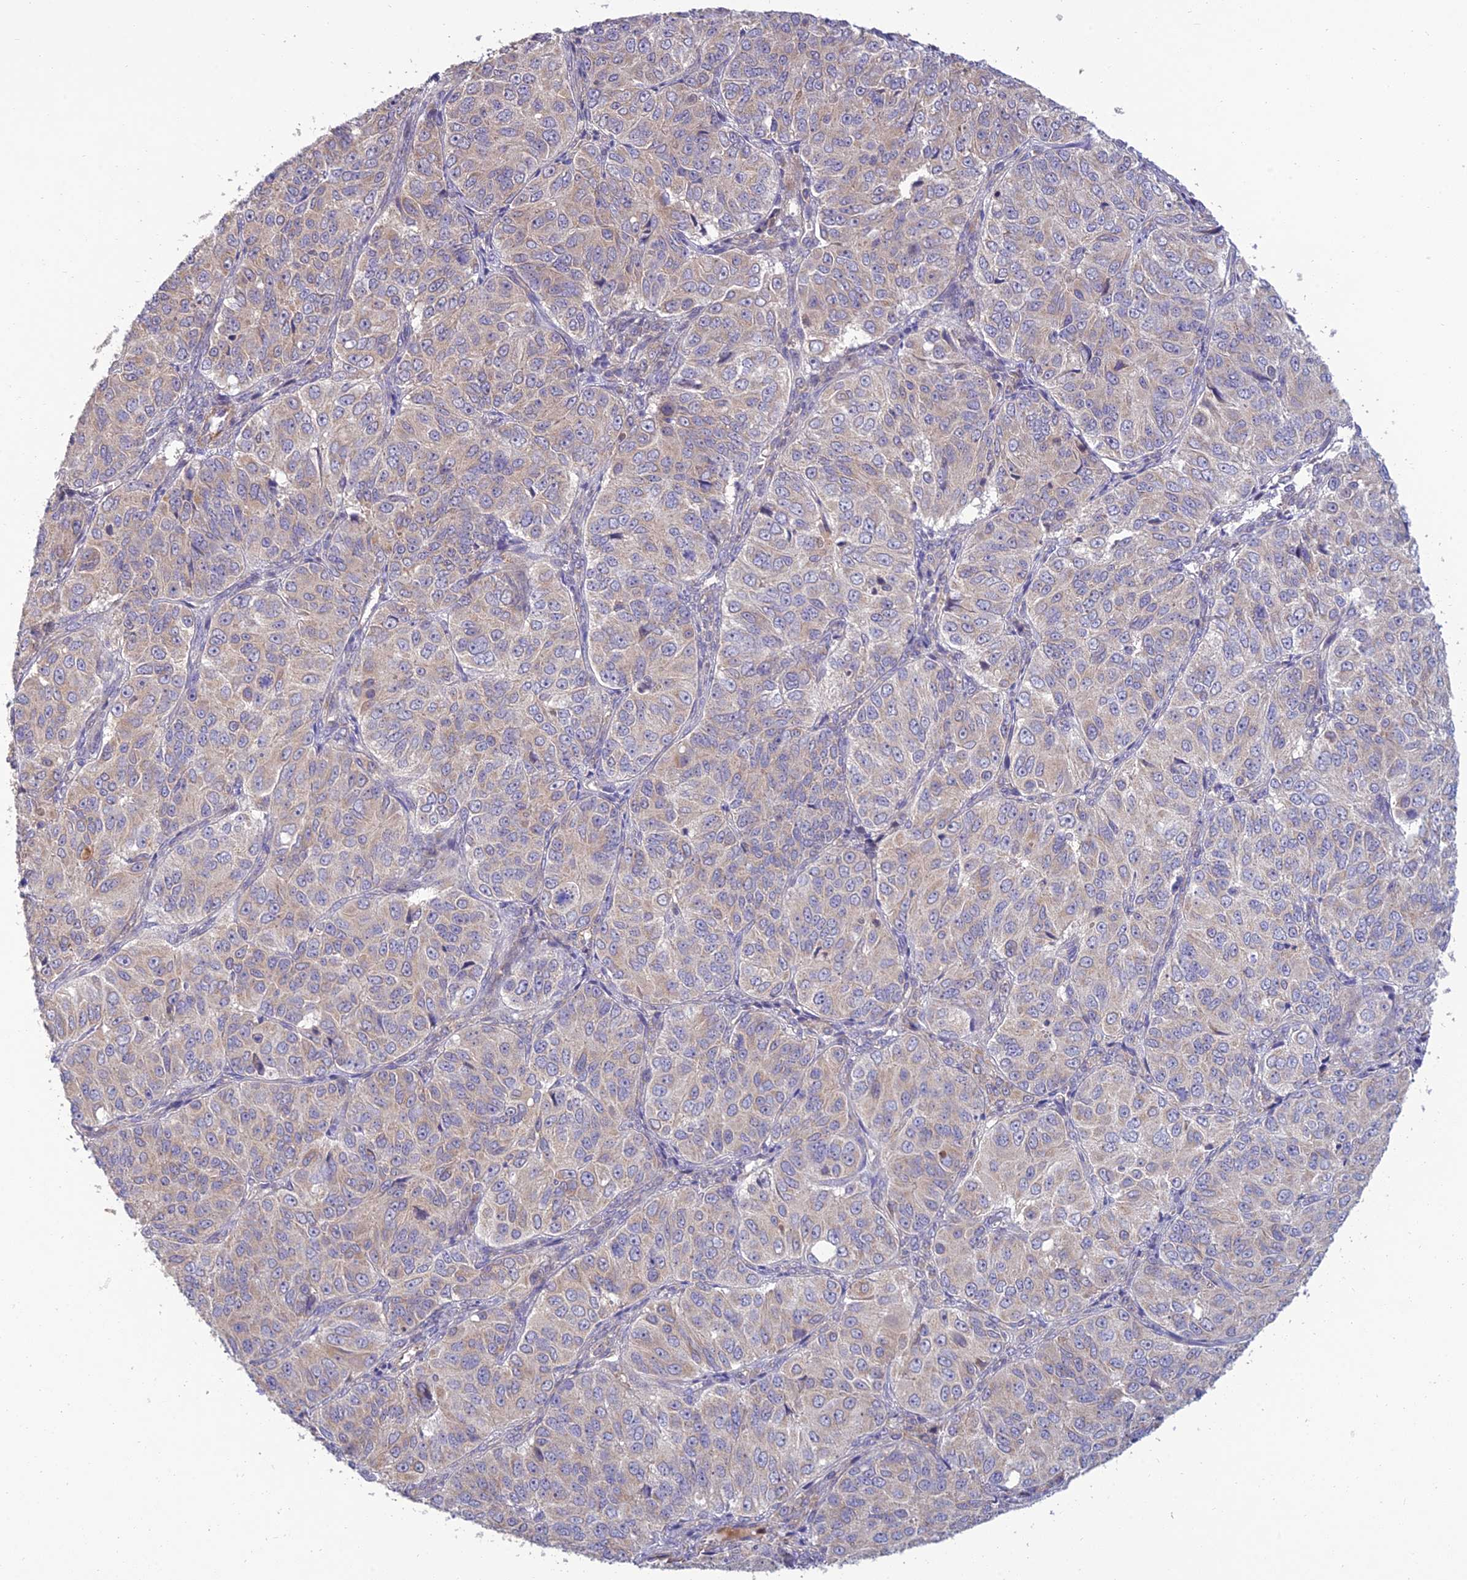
{"staining": {"intensity": "negative", "quantity": "none", "location": "none"}, "tissue": "ovarian cancer", "cell_type": "Tumor cells", "image_type": "cancer", "snomed": [{"axis": "morphology", "description": "Carcinoma, endometroid"}, {"axis": "topography", "description": "Ovary"}], "caption": "IHC of human ovarian cancer reveals no expression in tumor cells.", "gene": "C3orf20", "patient": {"sex": "female", "age": 51}}